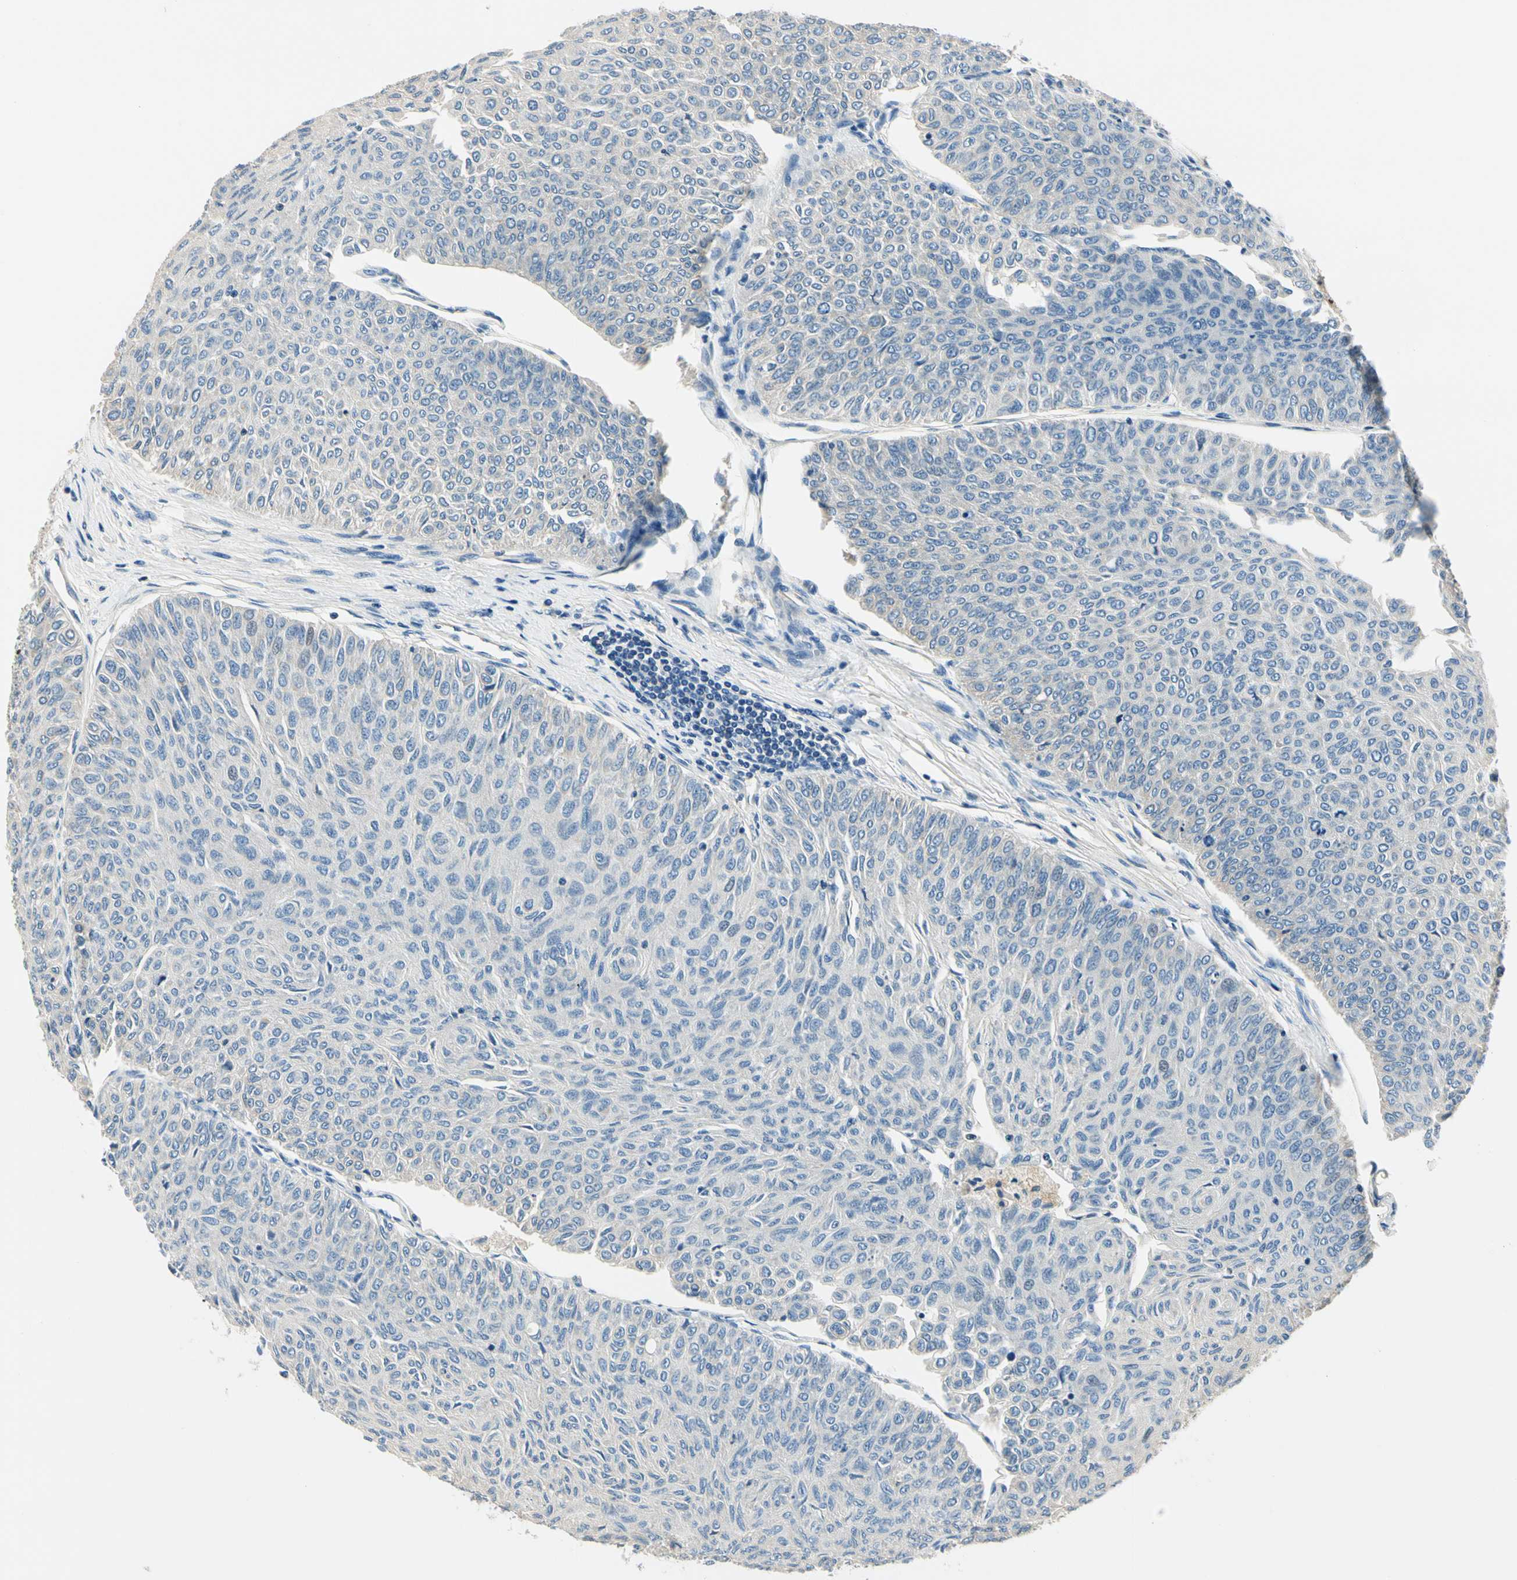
{"staining": {"intensity": "negative", "quantity": "none", "location": "none"}, "tissue": "urothelial cancer", "cell_type": "Tumor cells", "image_type": "cancer", "snomed": [{"axis": "morphology", "description": "Urothelial carcinoma, Low grade"}, {"axis": "topography", "description": "Urinary bladder"}], "caption": "A photomicrograph of human urothelial carcinoma (low-grade) is negative for staining in tumor cells.", "gene": "TGFBR3", "patient": {"sex": "male", "age": 78}}